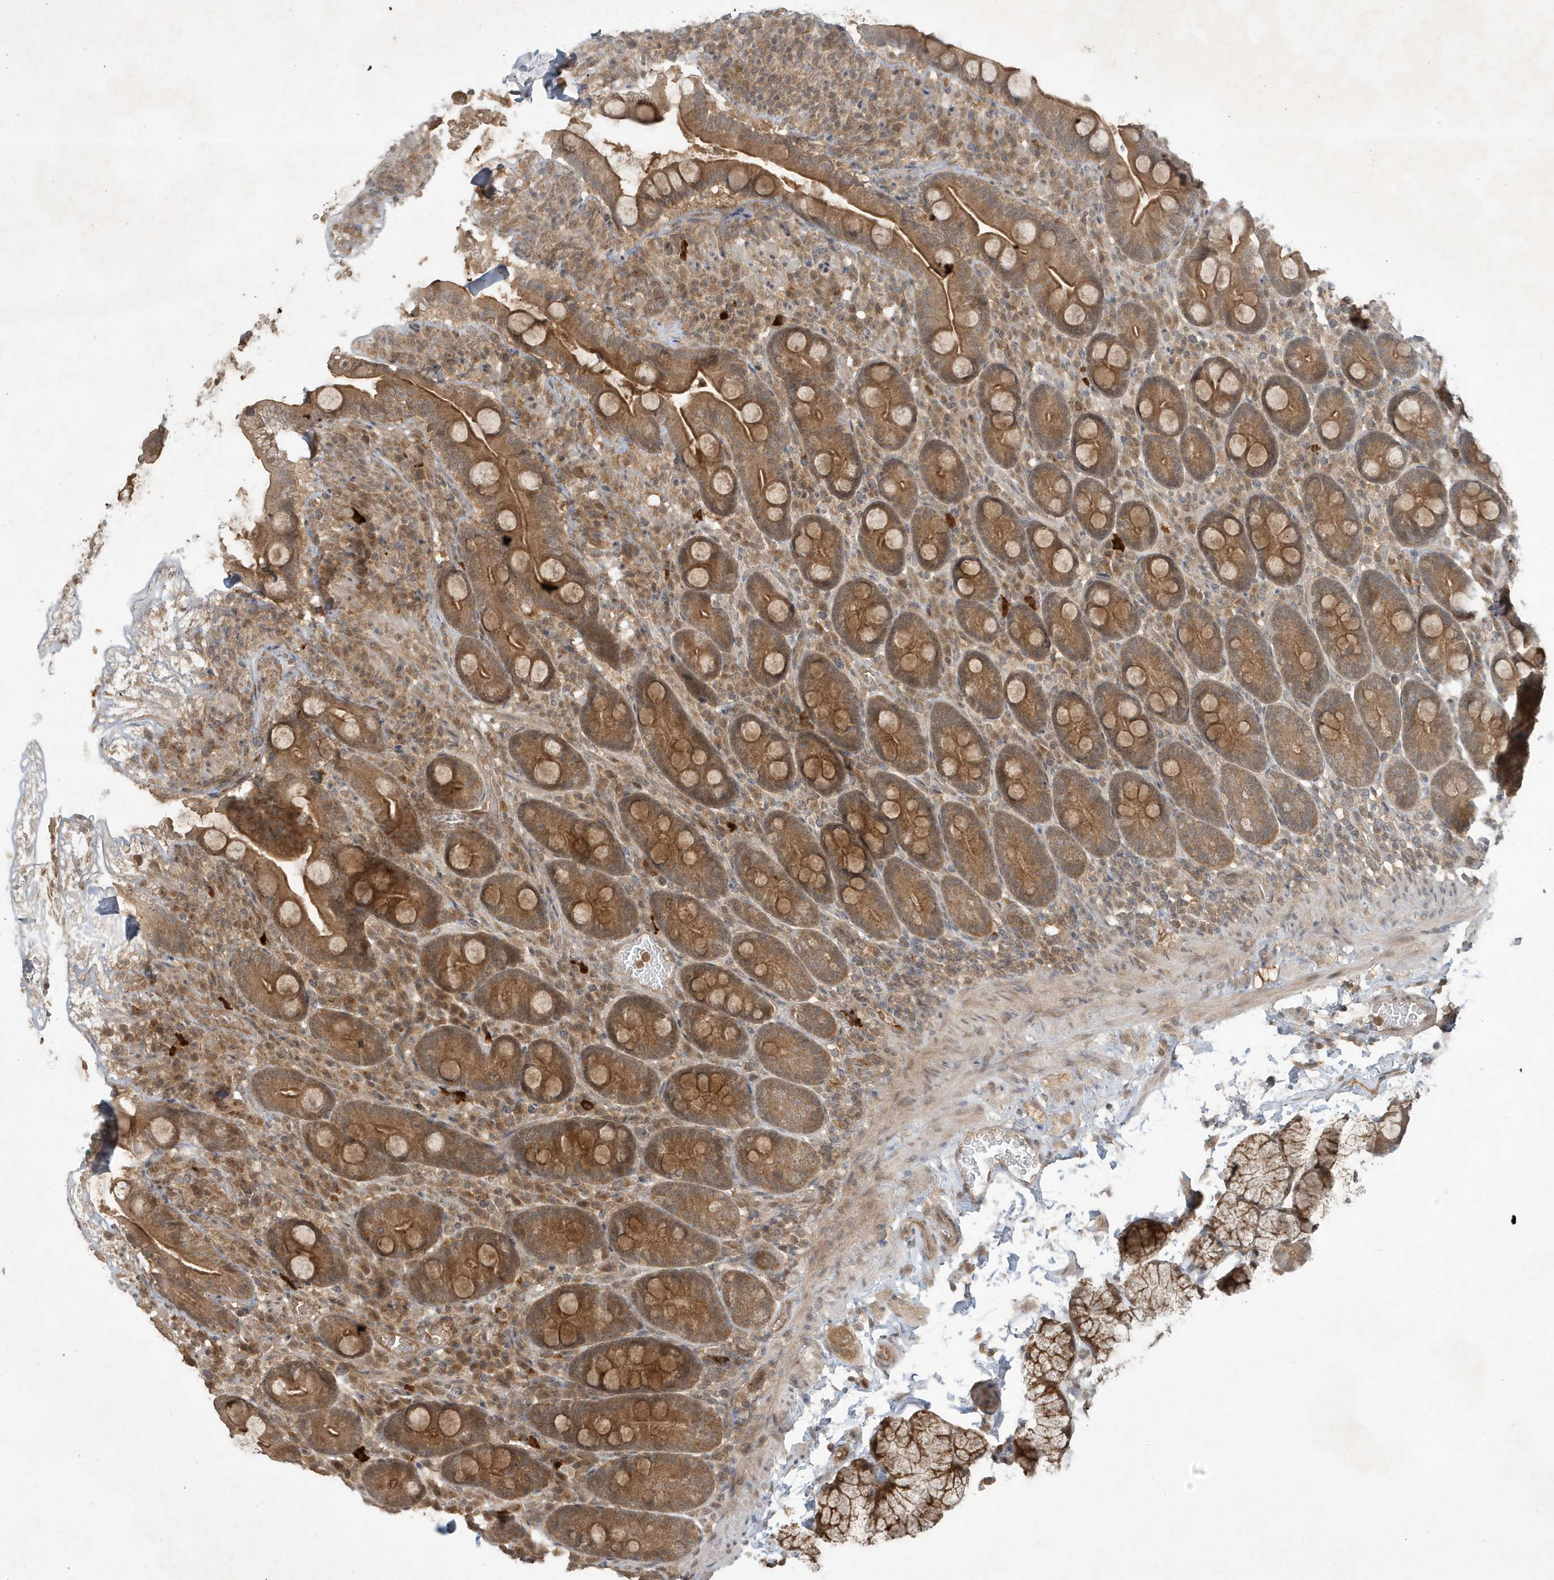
{"staining": {"intensity": "strong", "quantity": ">75%", "location": "cytoplasmic/membranous"}, "tissue": "duodenum", "cell_type": "Glandular cells", "image_type": "normal", "snomed": [{"axis": "morphology", "description": "Normal tissue, NOS"}, {"axis": "topography", "description": "Duodenum"}], "caption": "Strong cytoplasmic/membranous protein positivity is seen in approximately >75% of glandular cells in duodenum. Using DAB (brown) and hematoxylin (blue) stains, captured at high magnification using brightfield microscopy.", "gene": "ABCB9", "patient": {"sex": "male", "age": 35}}